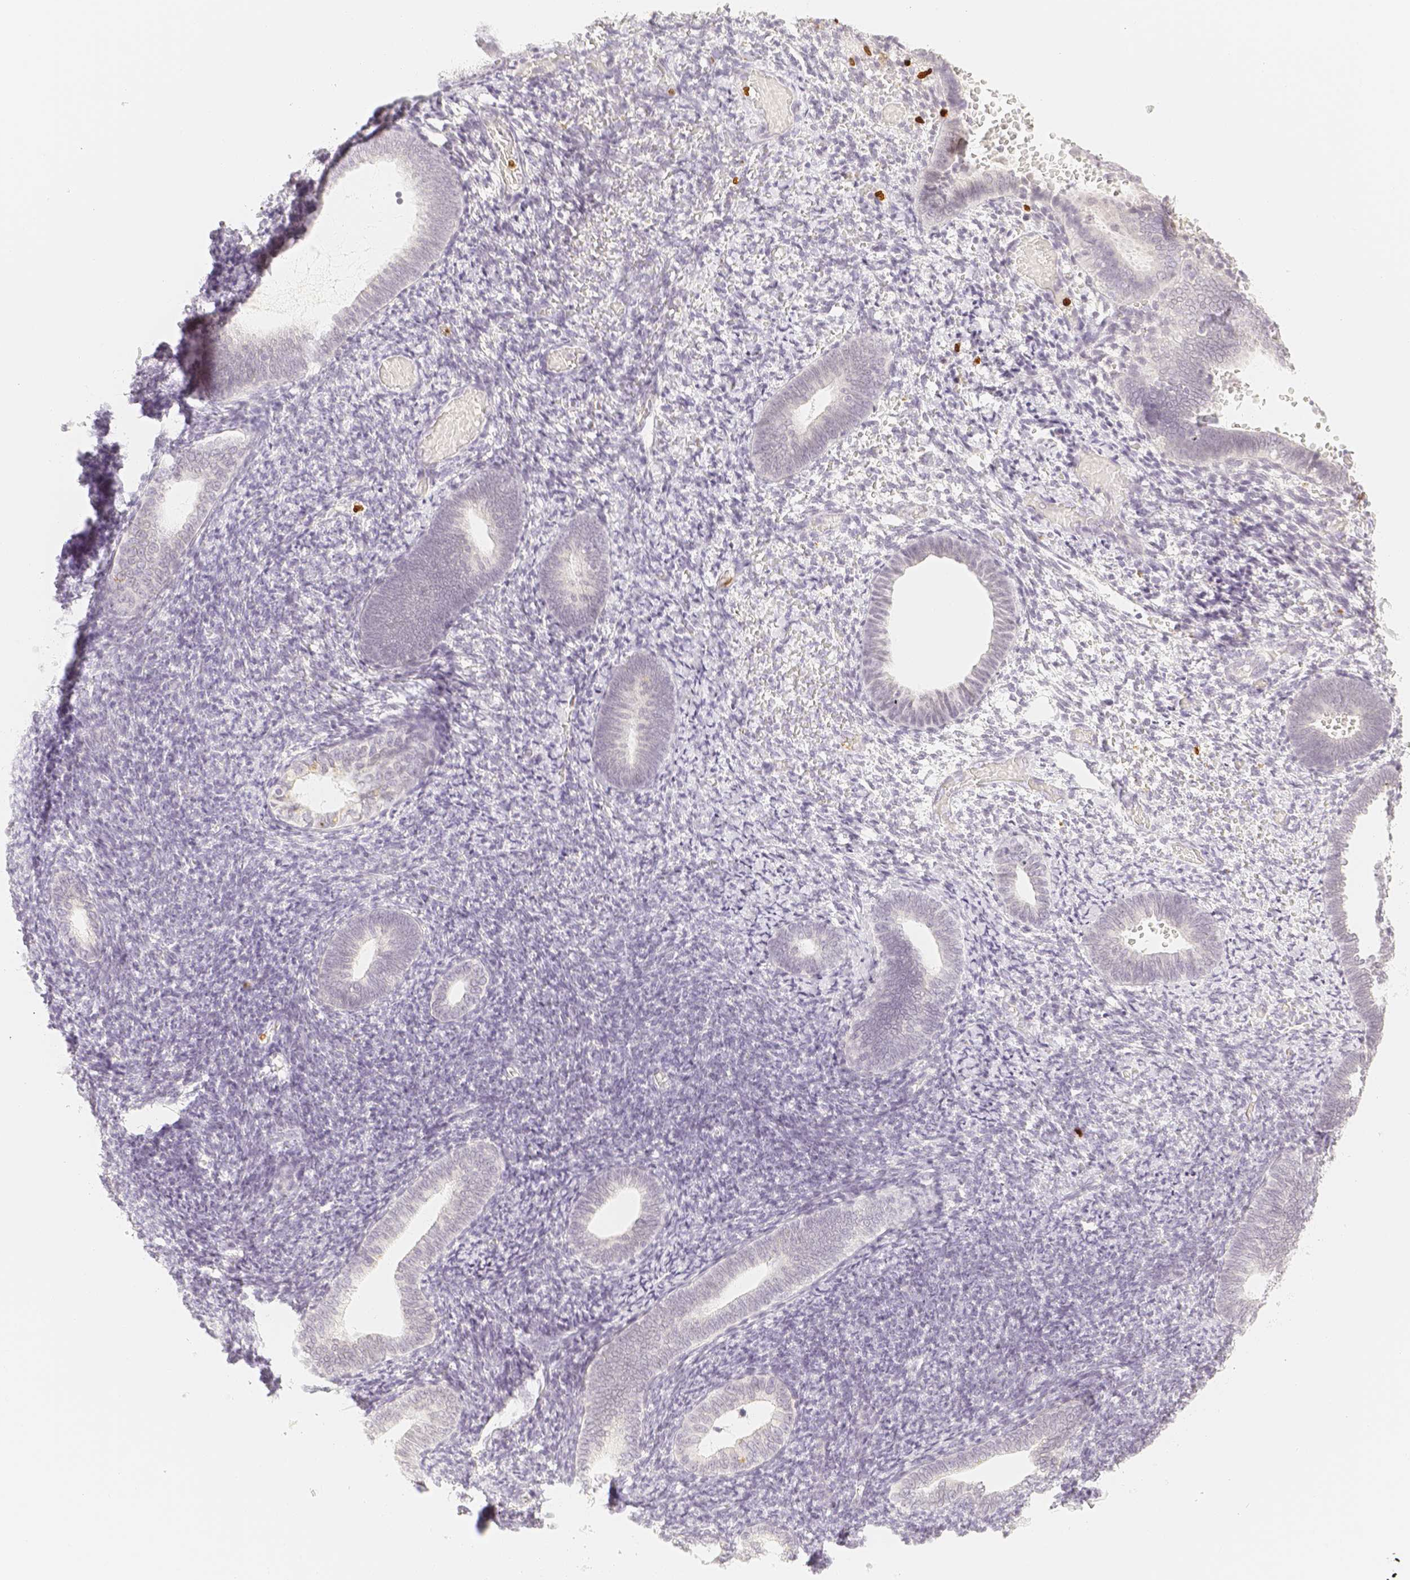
{"staining": {"intensity": "negative", "quantity": "none", "location": "none"}, "tissue": "endometrium", "cell_type": "Cells in endometrial stroma", "image_type": "normal", "snomed": [{"axis": "morphology", "description": "Normal tissue, NOS"}, {"axis": "topography", "description": "Endometrium"}], "caption": "Human endometrium stained for a protein using immunohistochemistry (IHC) displays no positivity in cells in endometrial stroma.", "gene": "PADI4", "patient": {"sex": "female", "age": 66}}